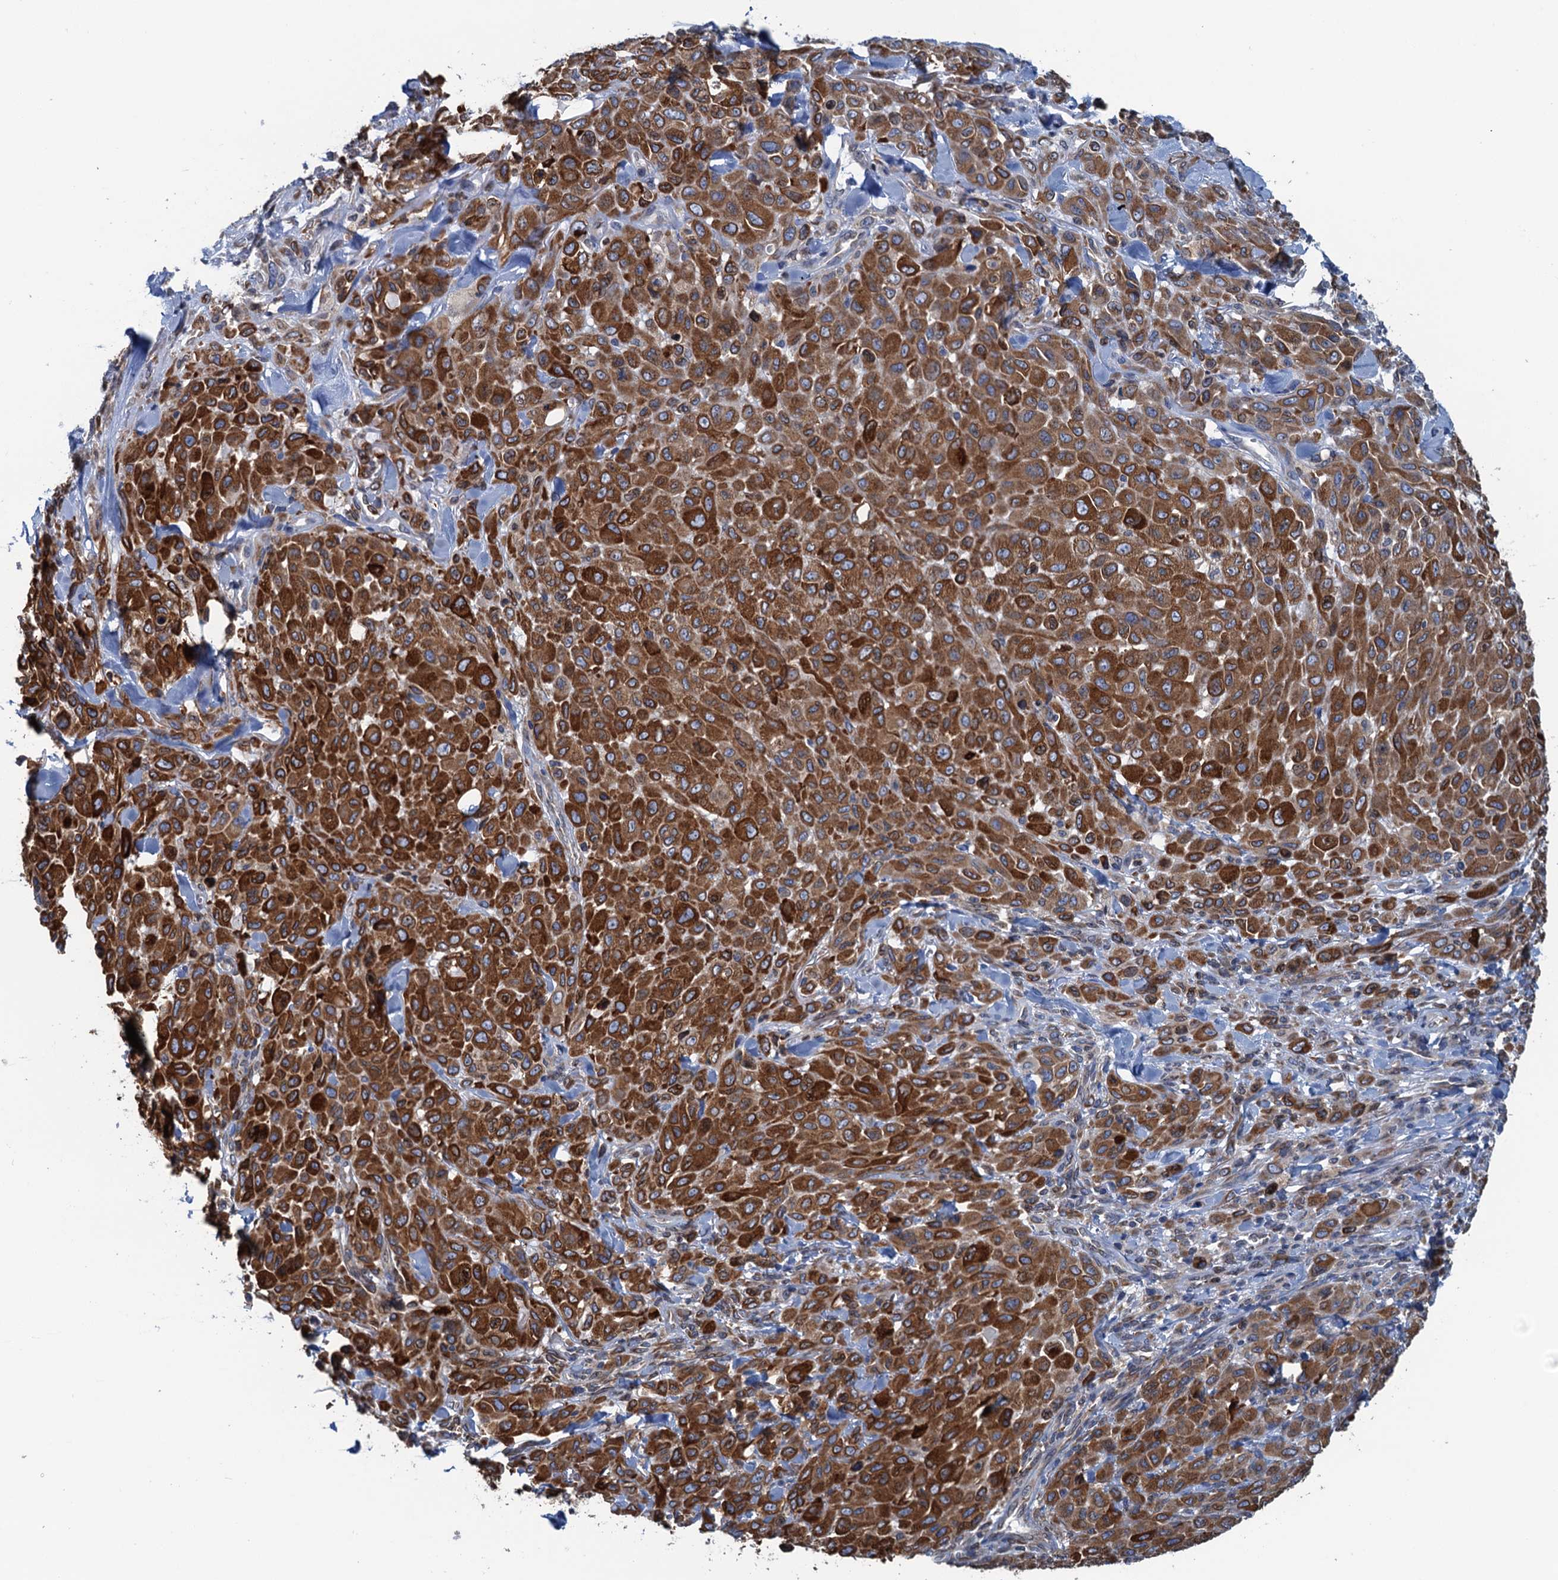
{"staining": {"intensity": "strong", "quantity": ">75%", "location": "cytoplasmic/membranous"}, "tissue": "melanoma", "cell_type": "Tumor cells", "image_type": "cancer", "snomed": [{"axis": "morphology", "description": "Malignant melanoma, Metastatic site"}, {"axis": "topography", "description": "Skin"}], "caption": "Strong cytoplasmic/membranous staining for a protein is appreciated in approximately >75% of tumor cells of melanoma using immunohistochemistry.", "gene": "TMEM205", "patient": {"sex": "female", "age": 81}}